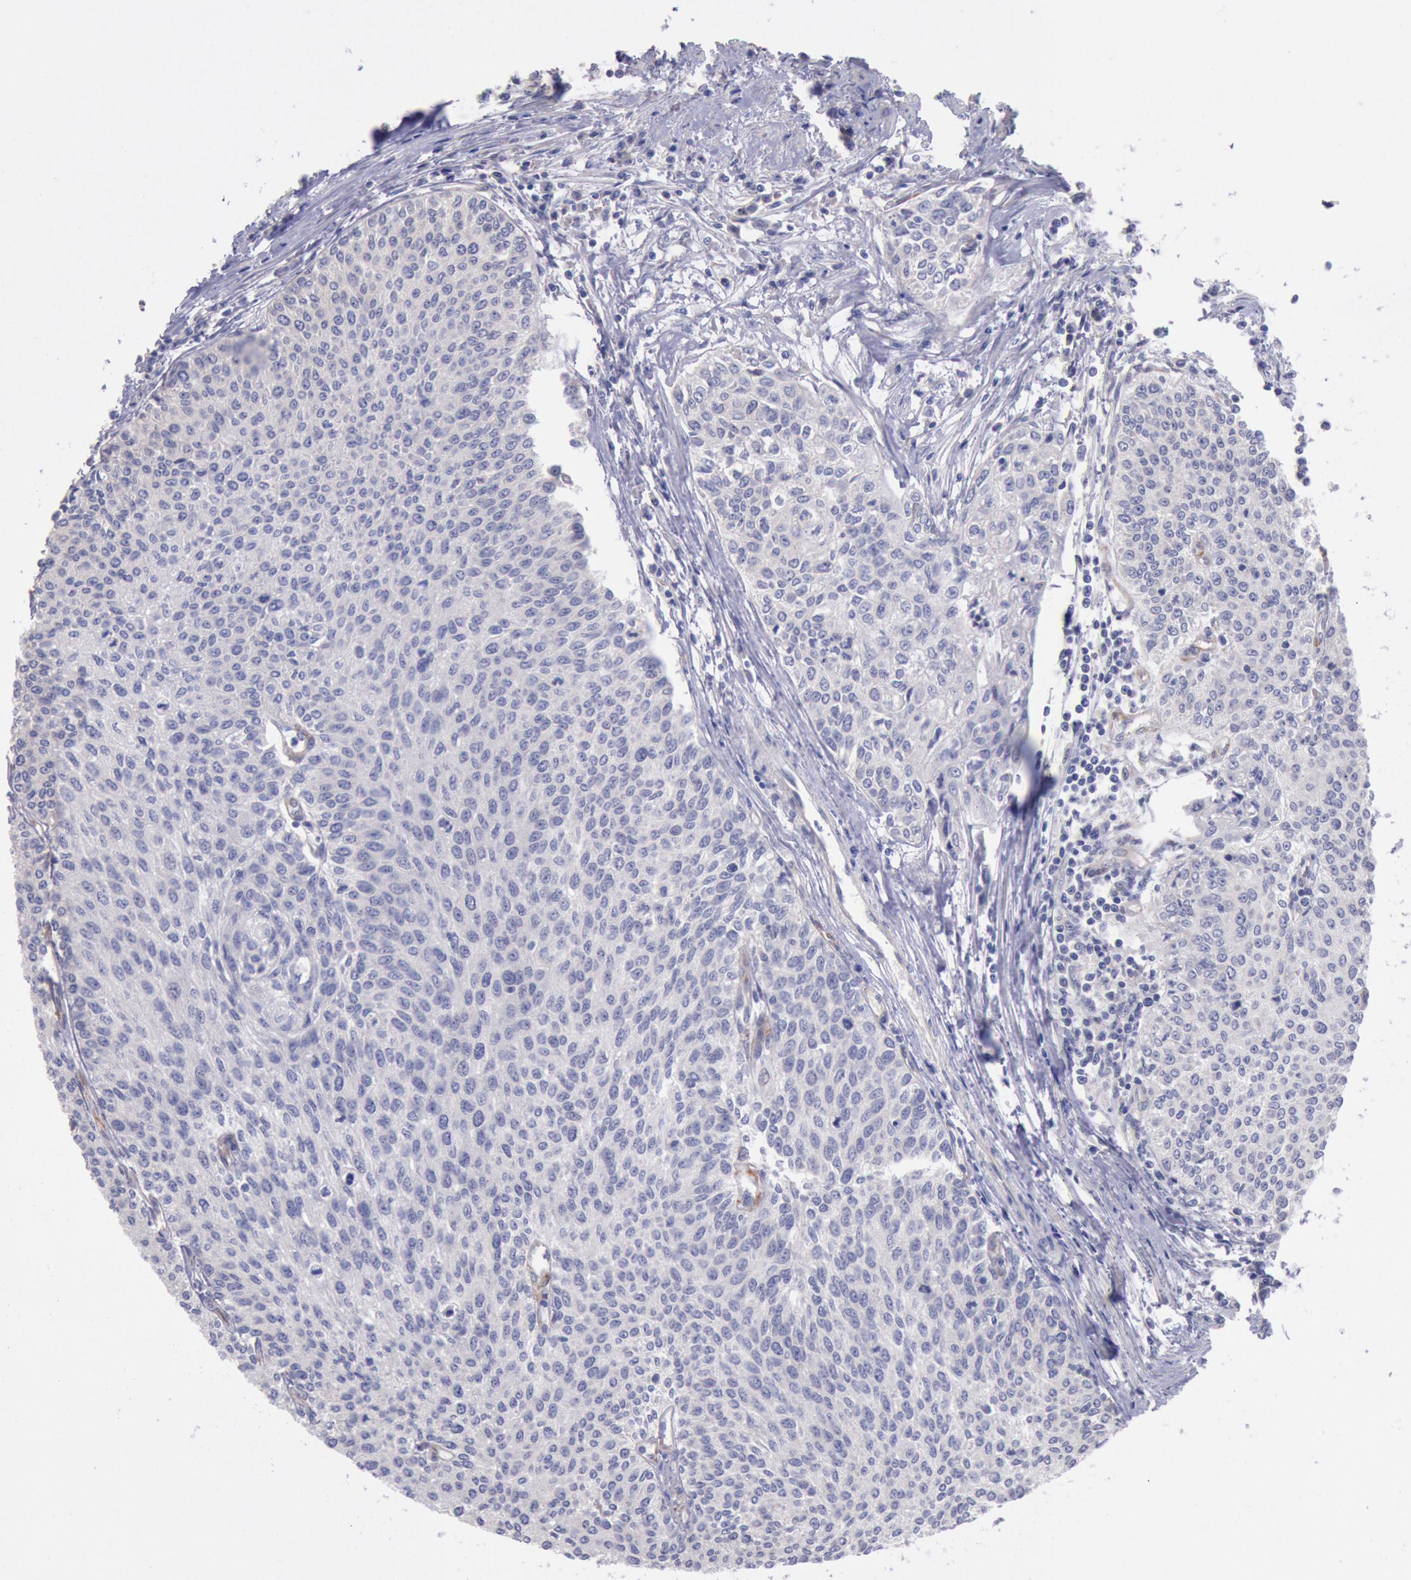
{"staining": {"intensity": "weak", "quantity": "25%-75%", "location": "cytoplasmic/membranous"}, "tissue": "urothelial cancer", "cell_type": "Tumor cells", "image_type": "cancer", "snomed": [{"axis": "morphology", "description": "Urothelial carcinoma, Low grade"}, {"axis": "topography", "description": "Urinary bladder"}], "caption": "The photomicrograph displays a brown stain indicating the presence of a protein in the cytoplasmic/membranous of tumor cells in urothelial cancer.", "gene": "DRG1", "patient": {"sex": "female", "age": 73}}